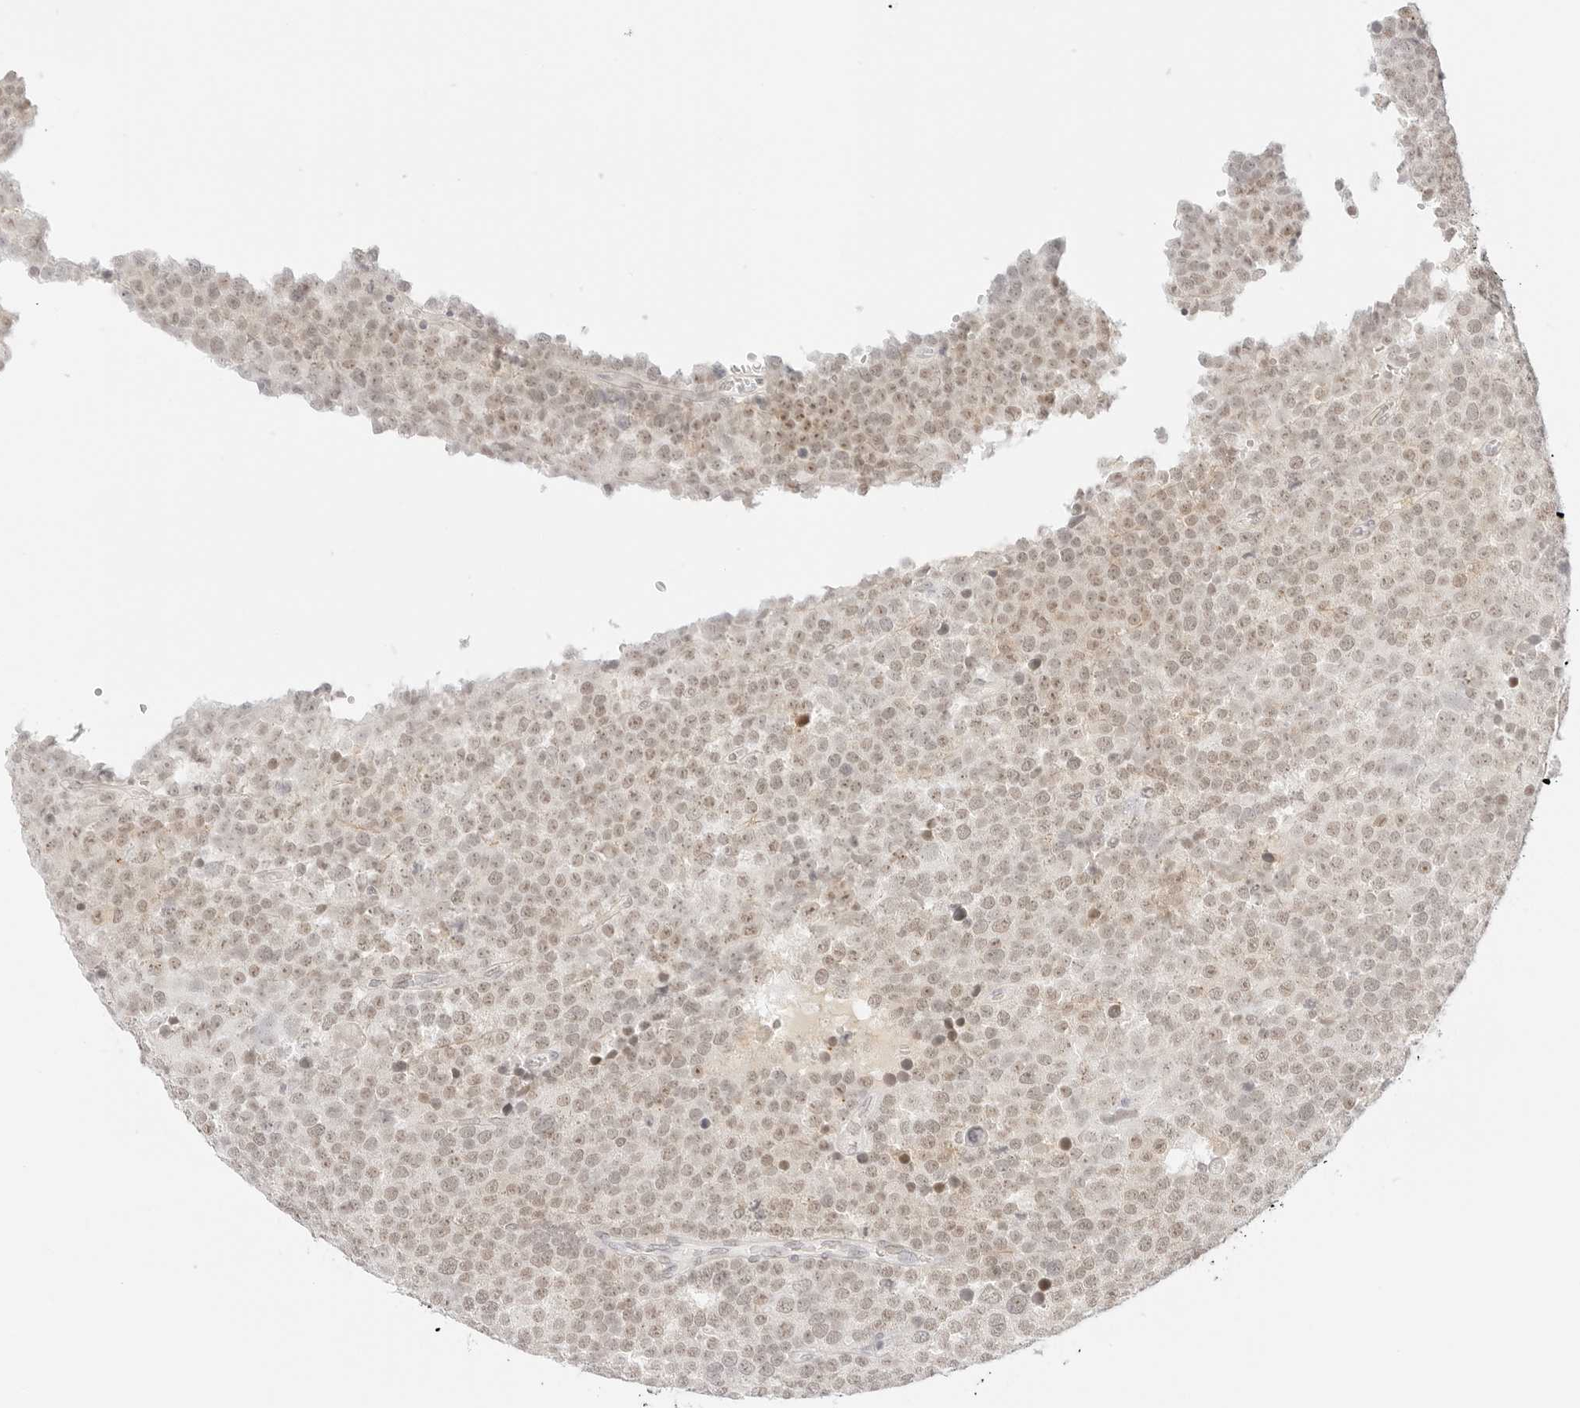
{"staining": {"intensity": "weak", "quantity": ">75%", "location": "nuclear"}, "tissue": "testis cancer", "cell_type": "Tumor cells", "image_type": "cancer", "snomed": [{"axis": "morphology", "description": "Seminoma, NOS"}, {"axis": "topography", "description": "Testis"}], "caption": "This is a histology image of immunohistochemistry (IHC) staining of testis cancer (seminoma), which shows weak staining in the nuclear of tumor cells.", "gene": "ITGA6", "patient": {"sex": "male", "age": 71}}